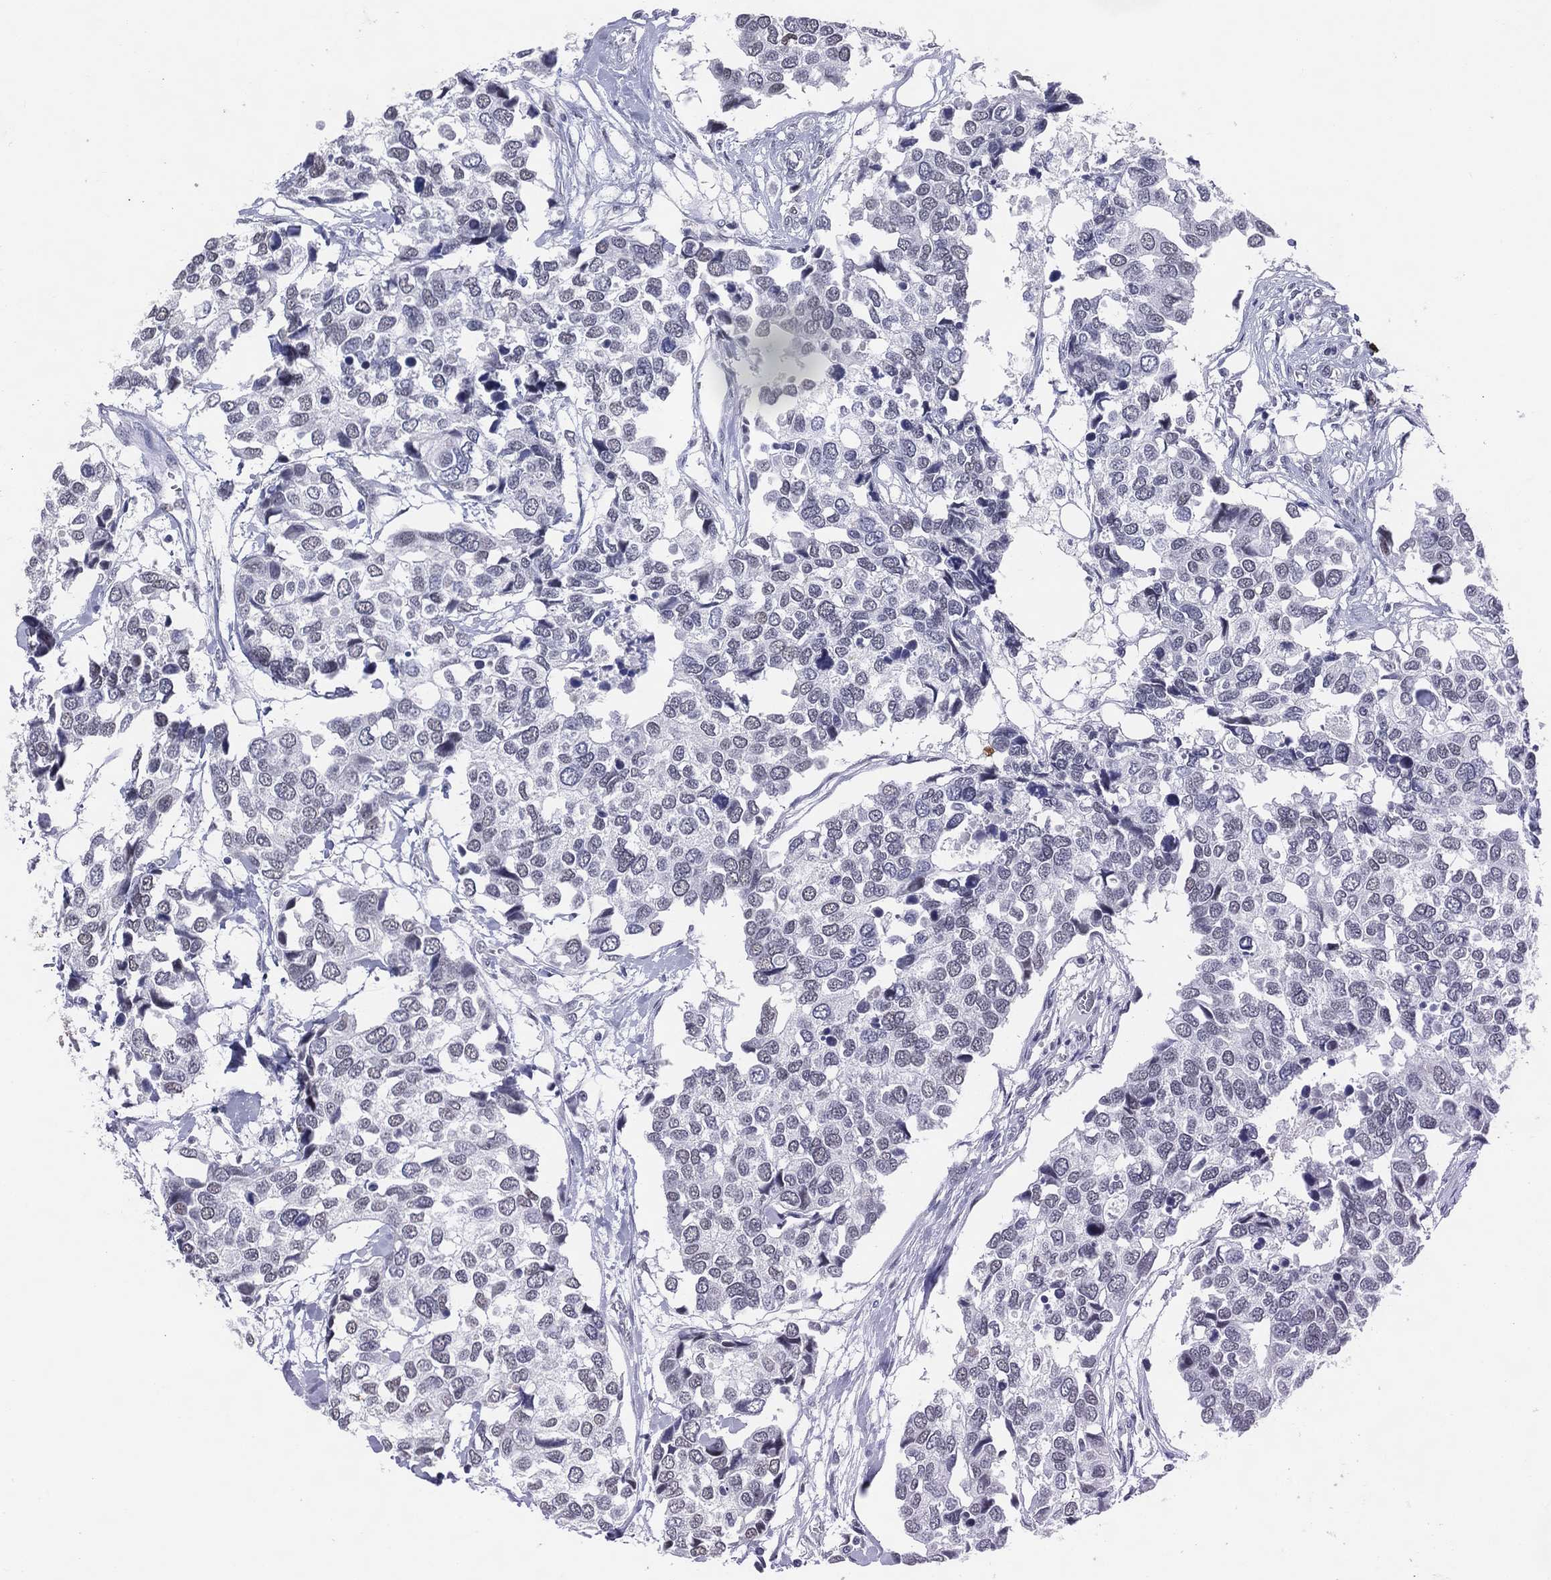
{"staining": {"intensity": "negative", "quantity": "none", "location": "none"}, "tissue": "breast cancer", "cell_type": "Tumor cells", "image_type": "cancer", "snomed": [{"axis": "morphology", "description": "Duct carcinoma"}, {"axis": "topography", "description": "Breast"}], "caption": "Immunohistochemical staining of human breast cancer (invasive ductal carcinoma) demonstrates no significant staining in tumor cells.", "gene": "CFAP58", "patient": {"sex": "female", "age": 83}}